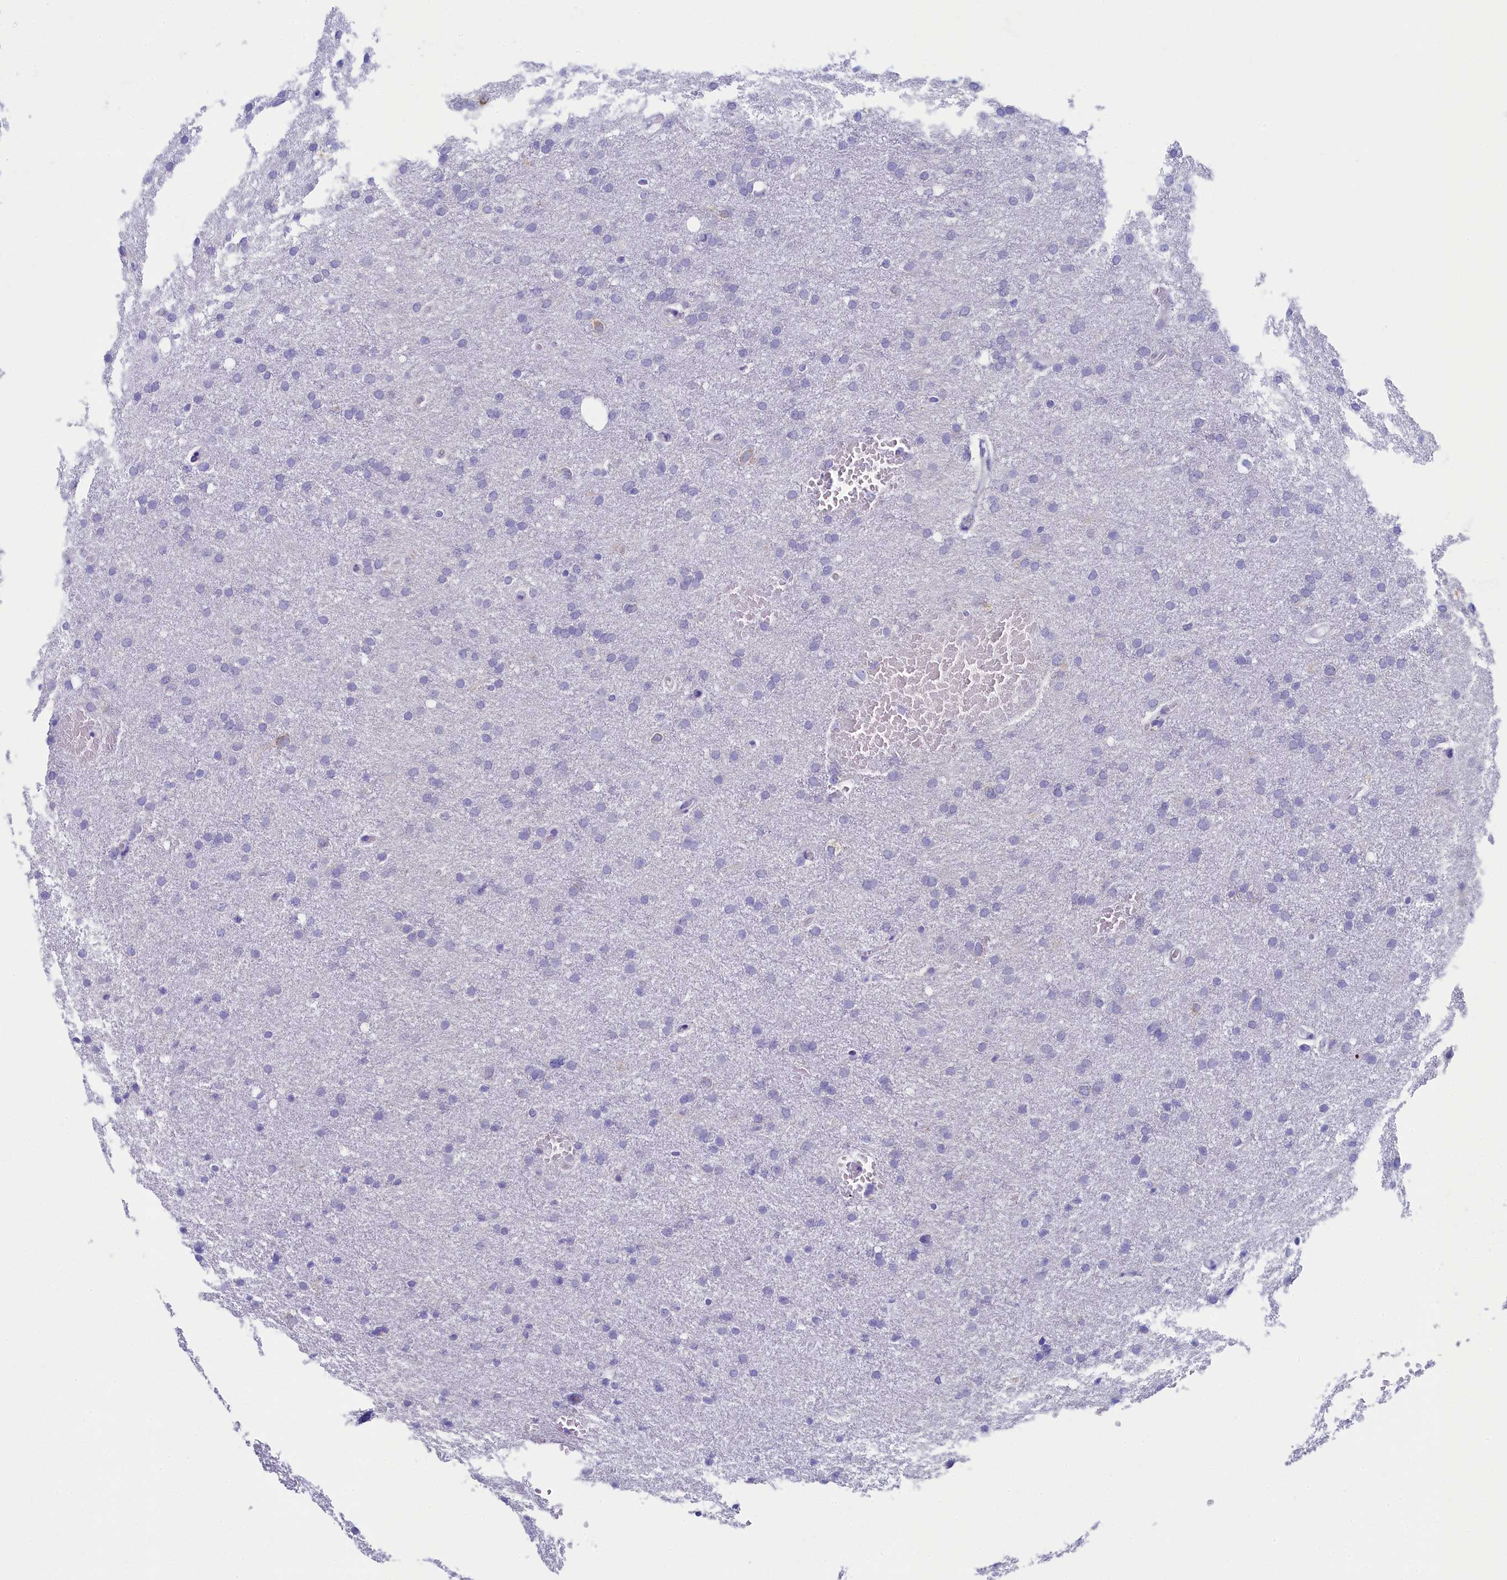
{"staining": {"intensity": "negative", "quantity": "none", "location": "none"}, "tissue": "glioma", "cell_type": "Tumor cells", "image_type": "cancer", "snomed": [{"axis": "morphology", "description": "Glioma, malignant, High grade"}, {"axis": "topography", "description": "Cerebral cortex"}], "caption": "A high-resolution photomicrograph shows IHC staining of malignant glioma (high-grade), which demonstrates no significant expression in tumor cells. (Stains: DAB (3,3'-diaminobenzidine) immunohistochemistry with hematoxylin counter stain, Microscopy: brightfield microscopy at high magnification).", "gene": "SKA3", "patient": {"sex": "female", "age": 36}}